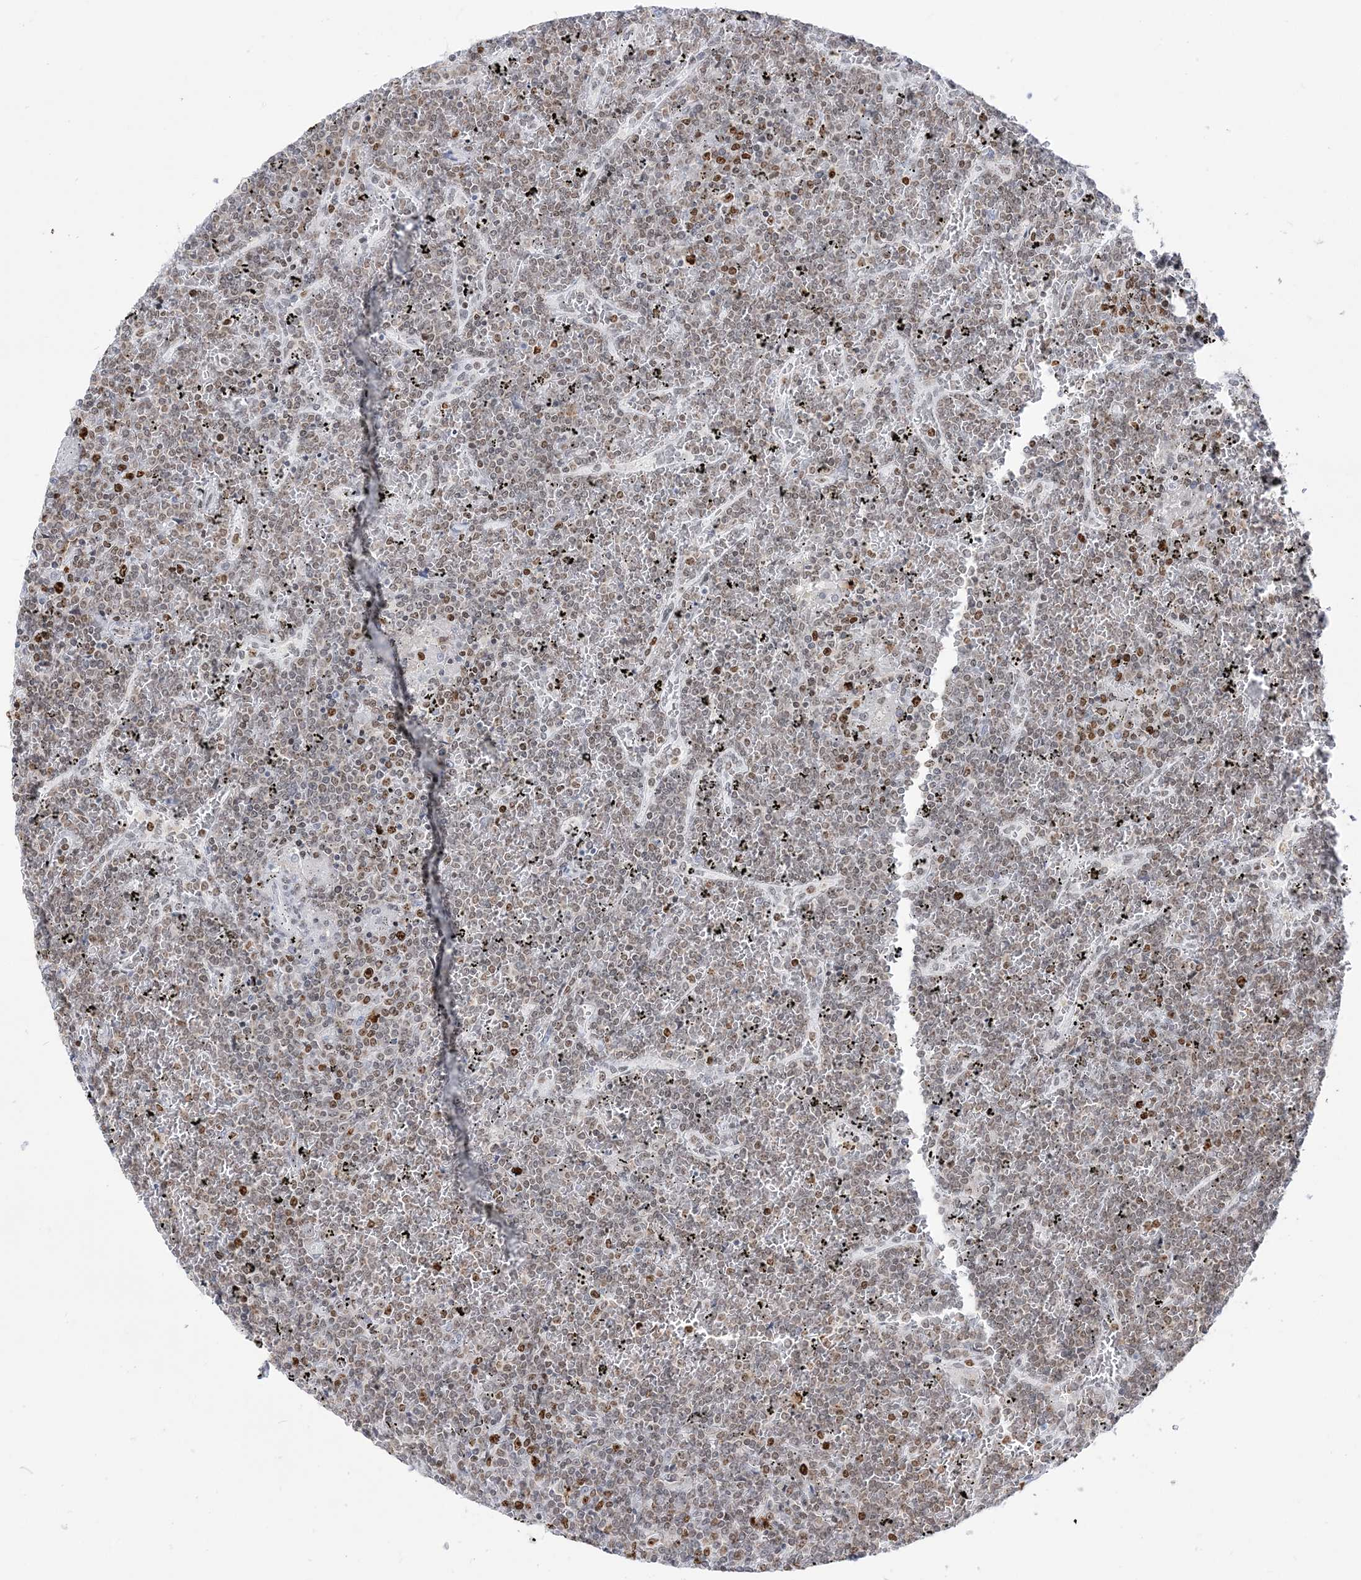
{"staining": {"intensity": "moderate", "quantity": "25%-75%", "location": "nuclear"}, "tissue": "lymphoma", "cell_type": "Tumor cells", "image_type": "cancer", "snomed": [{"axis": "morphology", "description": "Malignant lymphoma, non-Hodgkin's type, Low grade"}, {"axis": "topography", "description": "Spleen"}], "caption": "Lymphoma tissue demonstrates moderate nuclear expression in approximately 25%-75% of tumor cells, visualized by immunohistochemistry.", "gene": "DDX21", "patient": {"sex": "female", "age": 19}}